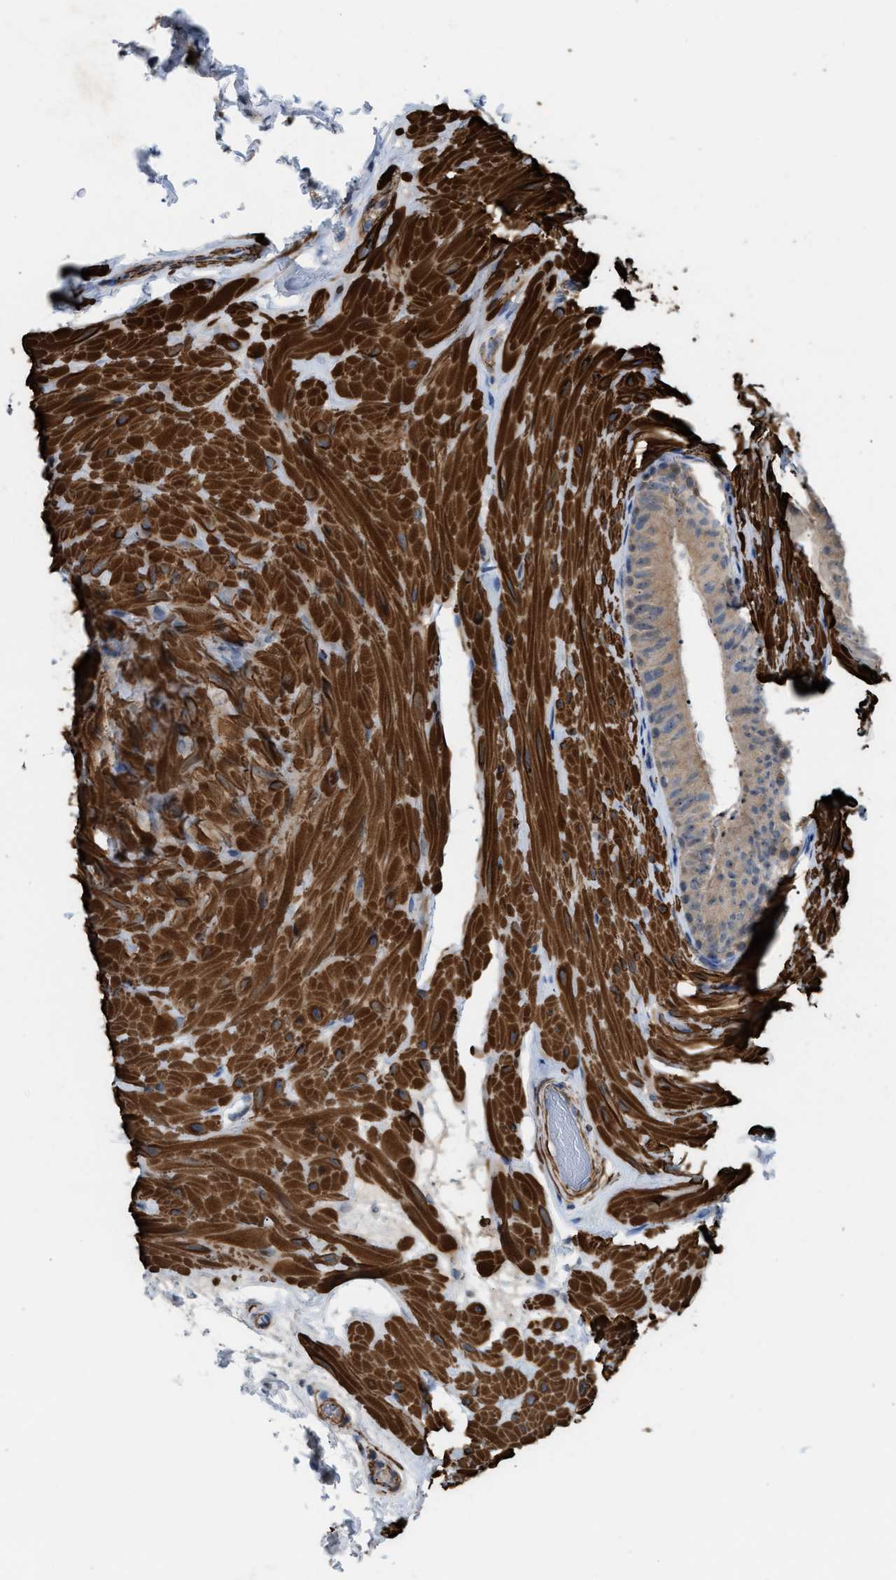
{"staining": {"intensity": "weak", "quantity": "25%-75%", "location": "cytoplasmic/membranous"}, "tissue": "epididymis", "cell_type": "Glandular cells", "image_type": "normal", "snomed": [{"axis": "morphology", "description": "Normal tissue, NOS"}, {"axis": "topography", "description": "Epididymis"}], "caption": "An immunohistochemistry (IHC) micrograph of unremarkable tissue is shown. Protein staining in brown shows weak cytoplasmic/membranous positivity in epididymis within glandular cells. (Stains: DAB (3,3'-diaminobenzidine) in brown, nuclei in blue, Microscopy: brightfield microscopy at high magnification).", "gene": "NQO2", "patient": {"sex": "male", "age": 34}}